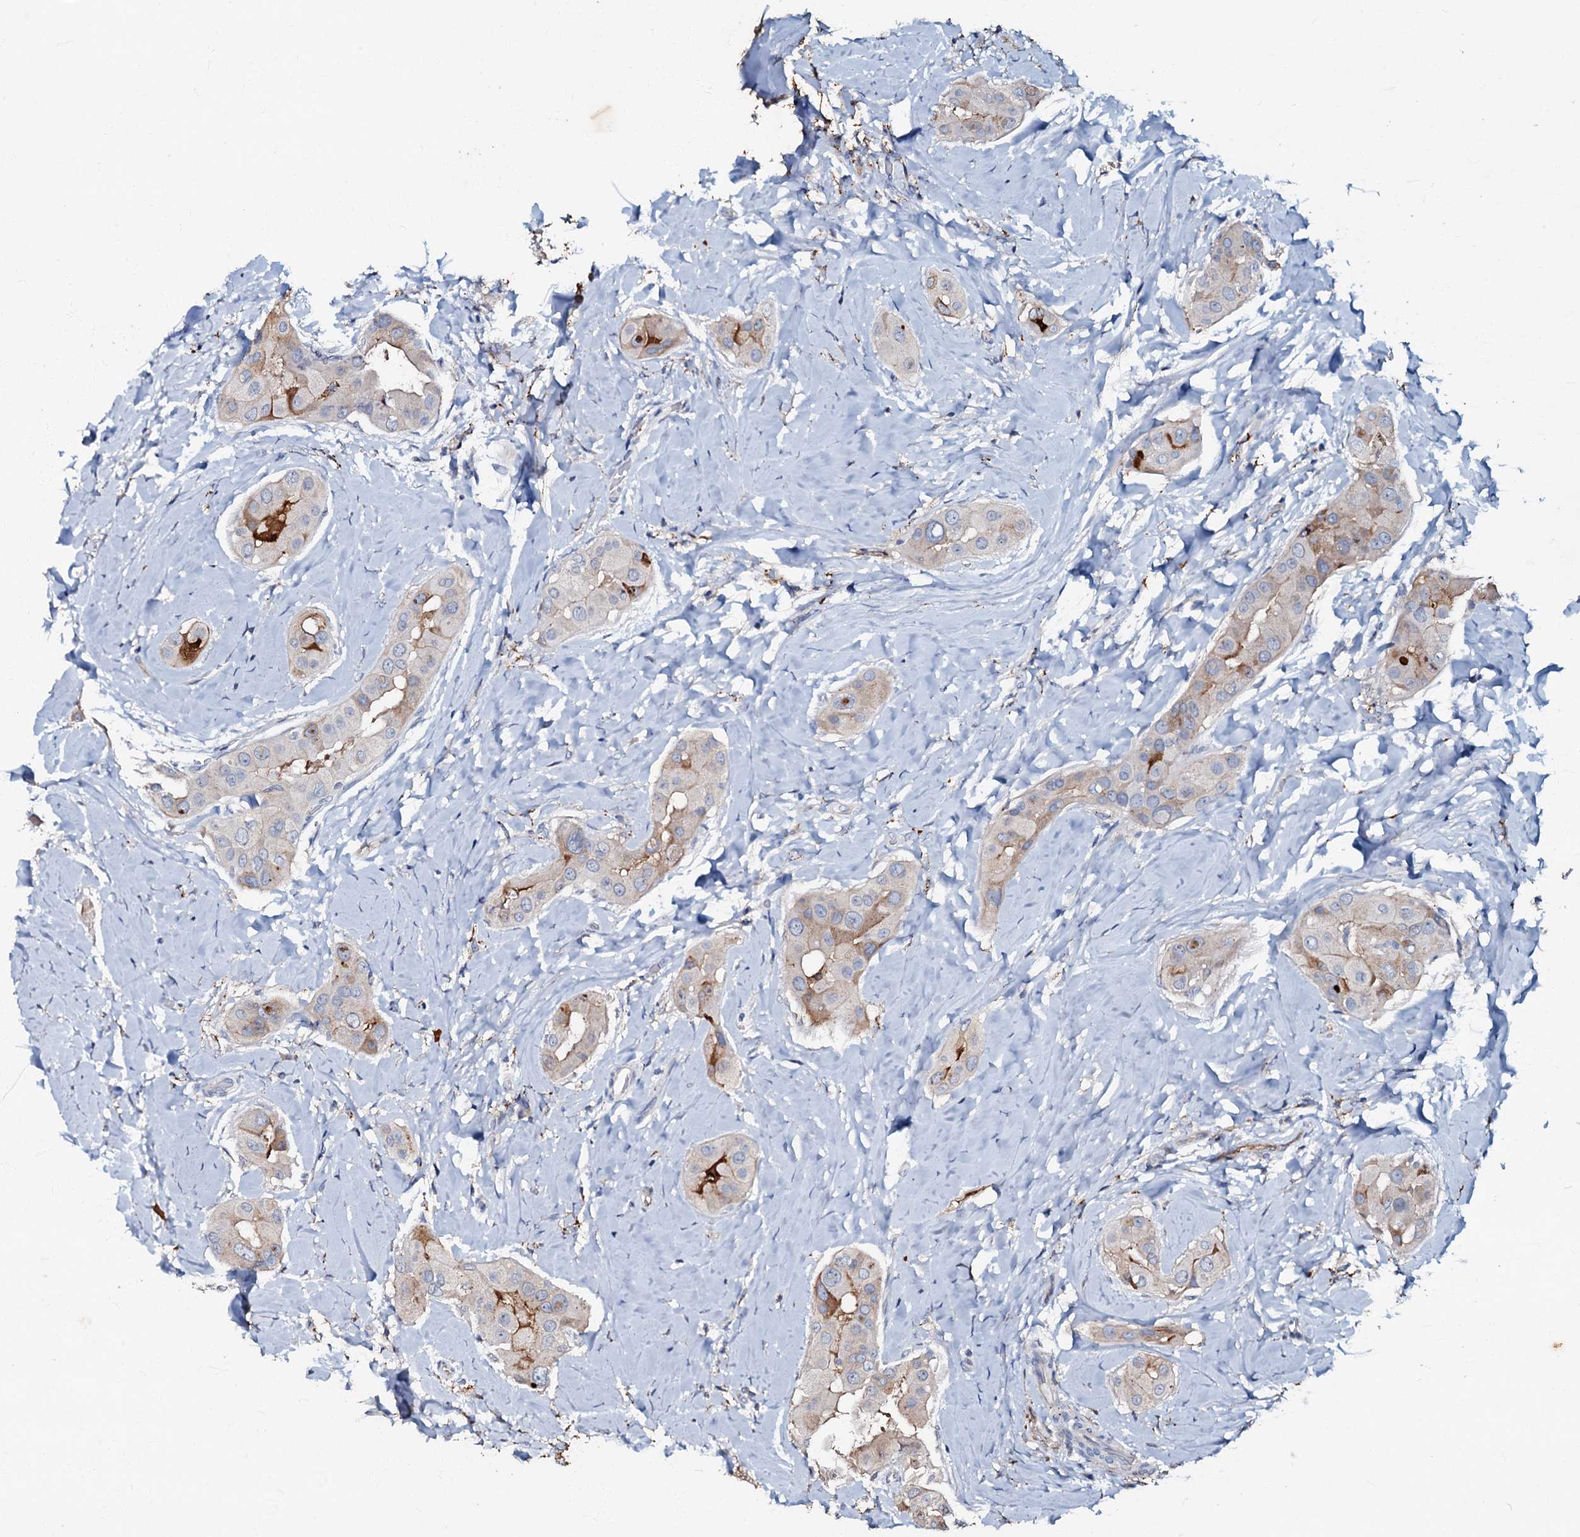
{"staining": {"intensity": "moderate", "quantity": "<25%", "location": "cytoplasmic/membranous"}, "tissue": "thyroid cancer", "cell_type": "Tumor cells", "image_type": "cancer", "snomed": [{"axis": "morphology", "description": "Papillary adenocarcinoma, NOS"}, {"axis": "topography", "description": "Thyroid gland"}], "caption": "Brown immunohistochemical staining in thyroid cancer (papillary adenocarcinoma) shows moderate cytoplasmic/membranous expression in about <25% of tumor cells.", "gene": "MANSC4", "patient": {"sex": "male", "age": 33}}